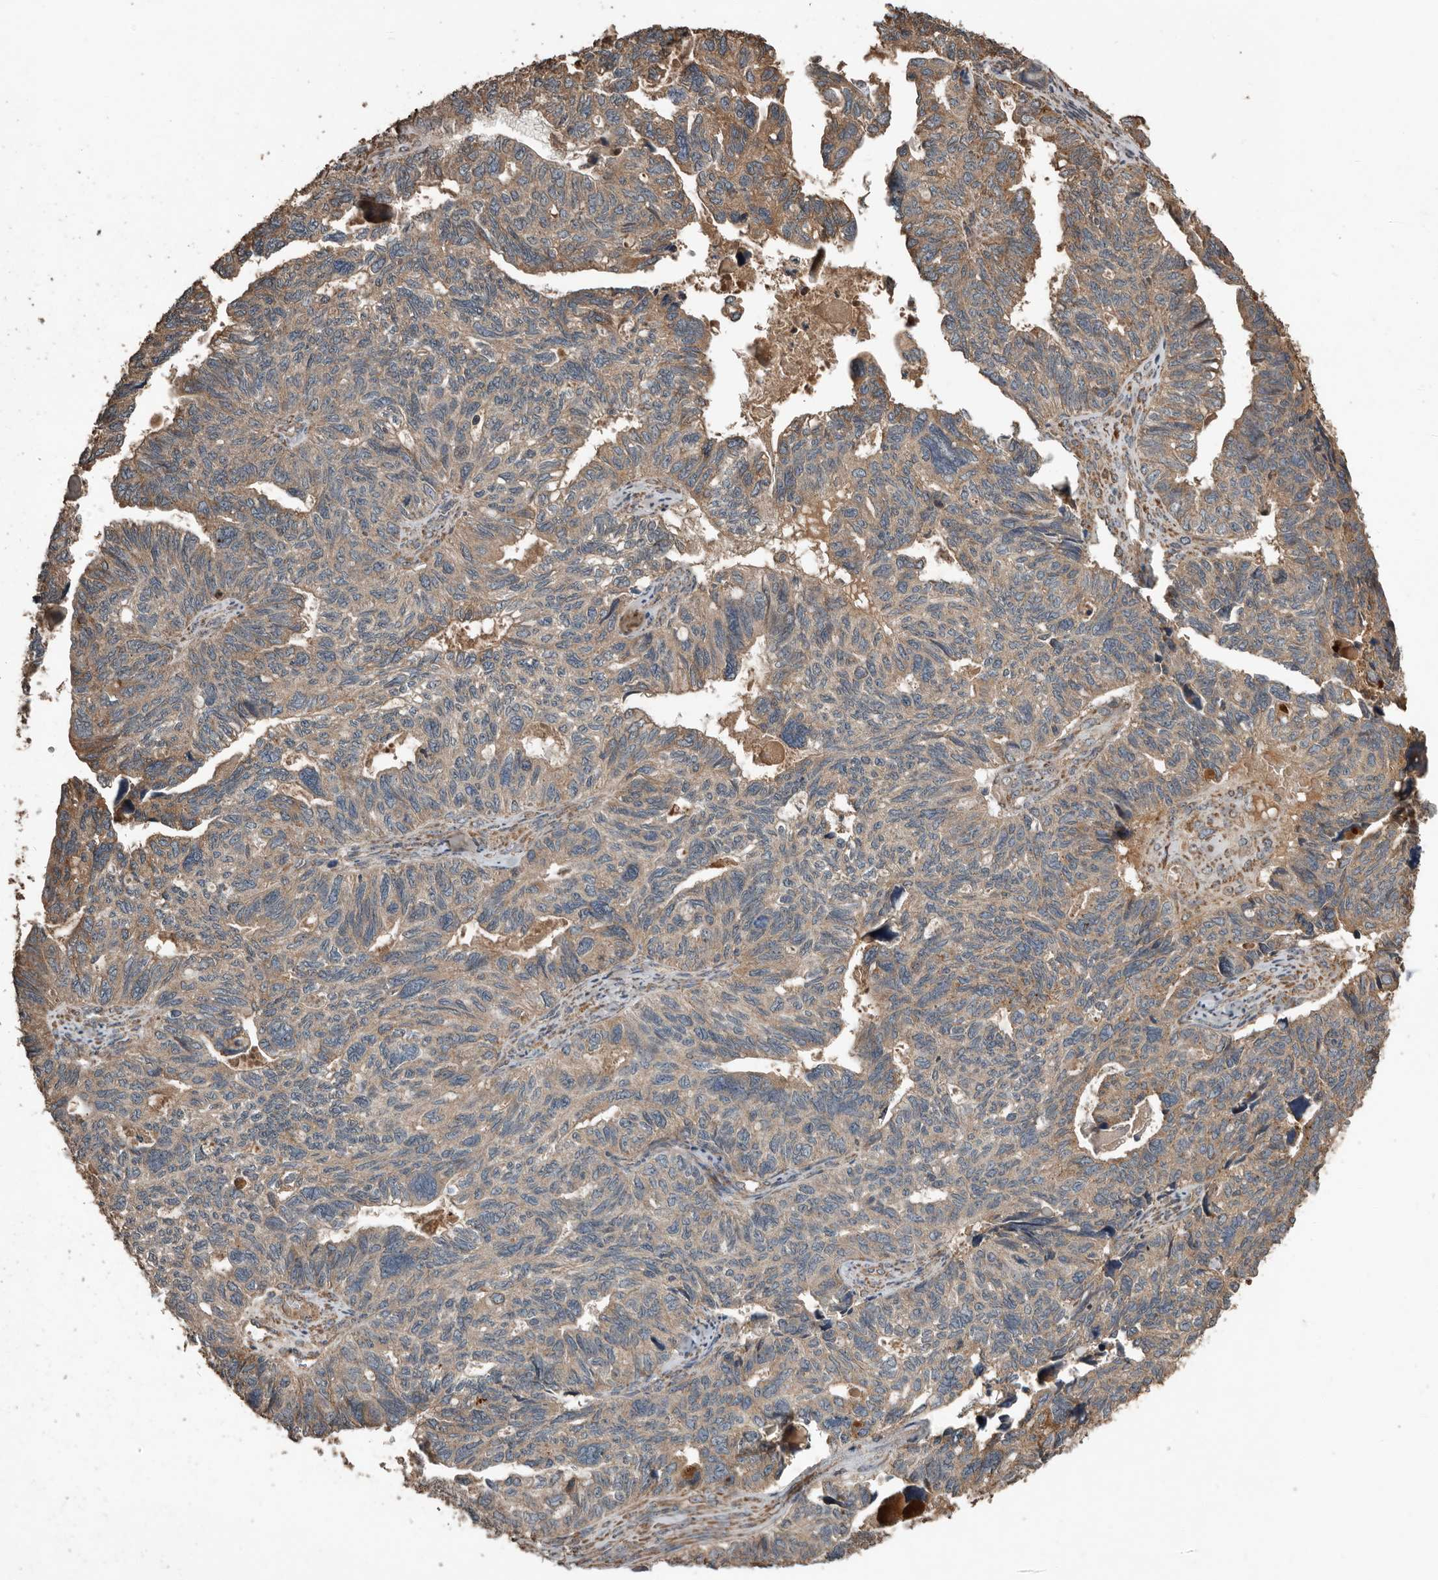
{"staining": {"intensity": "weak", "quantity": ">75%", "location": "cytoplasmic/membranous"}, "tissue": "ovarian cancer", "cell_type": "Tumor cells", "image_type": "cancer", "snomed": [{"axis": "morphology", "description": "Cystadenocarcinoma, serous, NOS"}, {"axis": "topography", "description": "Ovary"}], "caption": "Human ovarian cancer stained with a protein marker reveals weak staining in tumor cells.", "gene": "RNF207", "patient": {"sex": "female", "age": 79}}